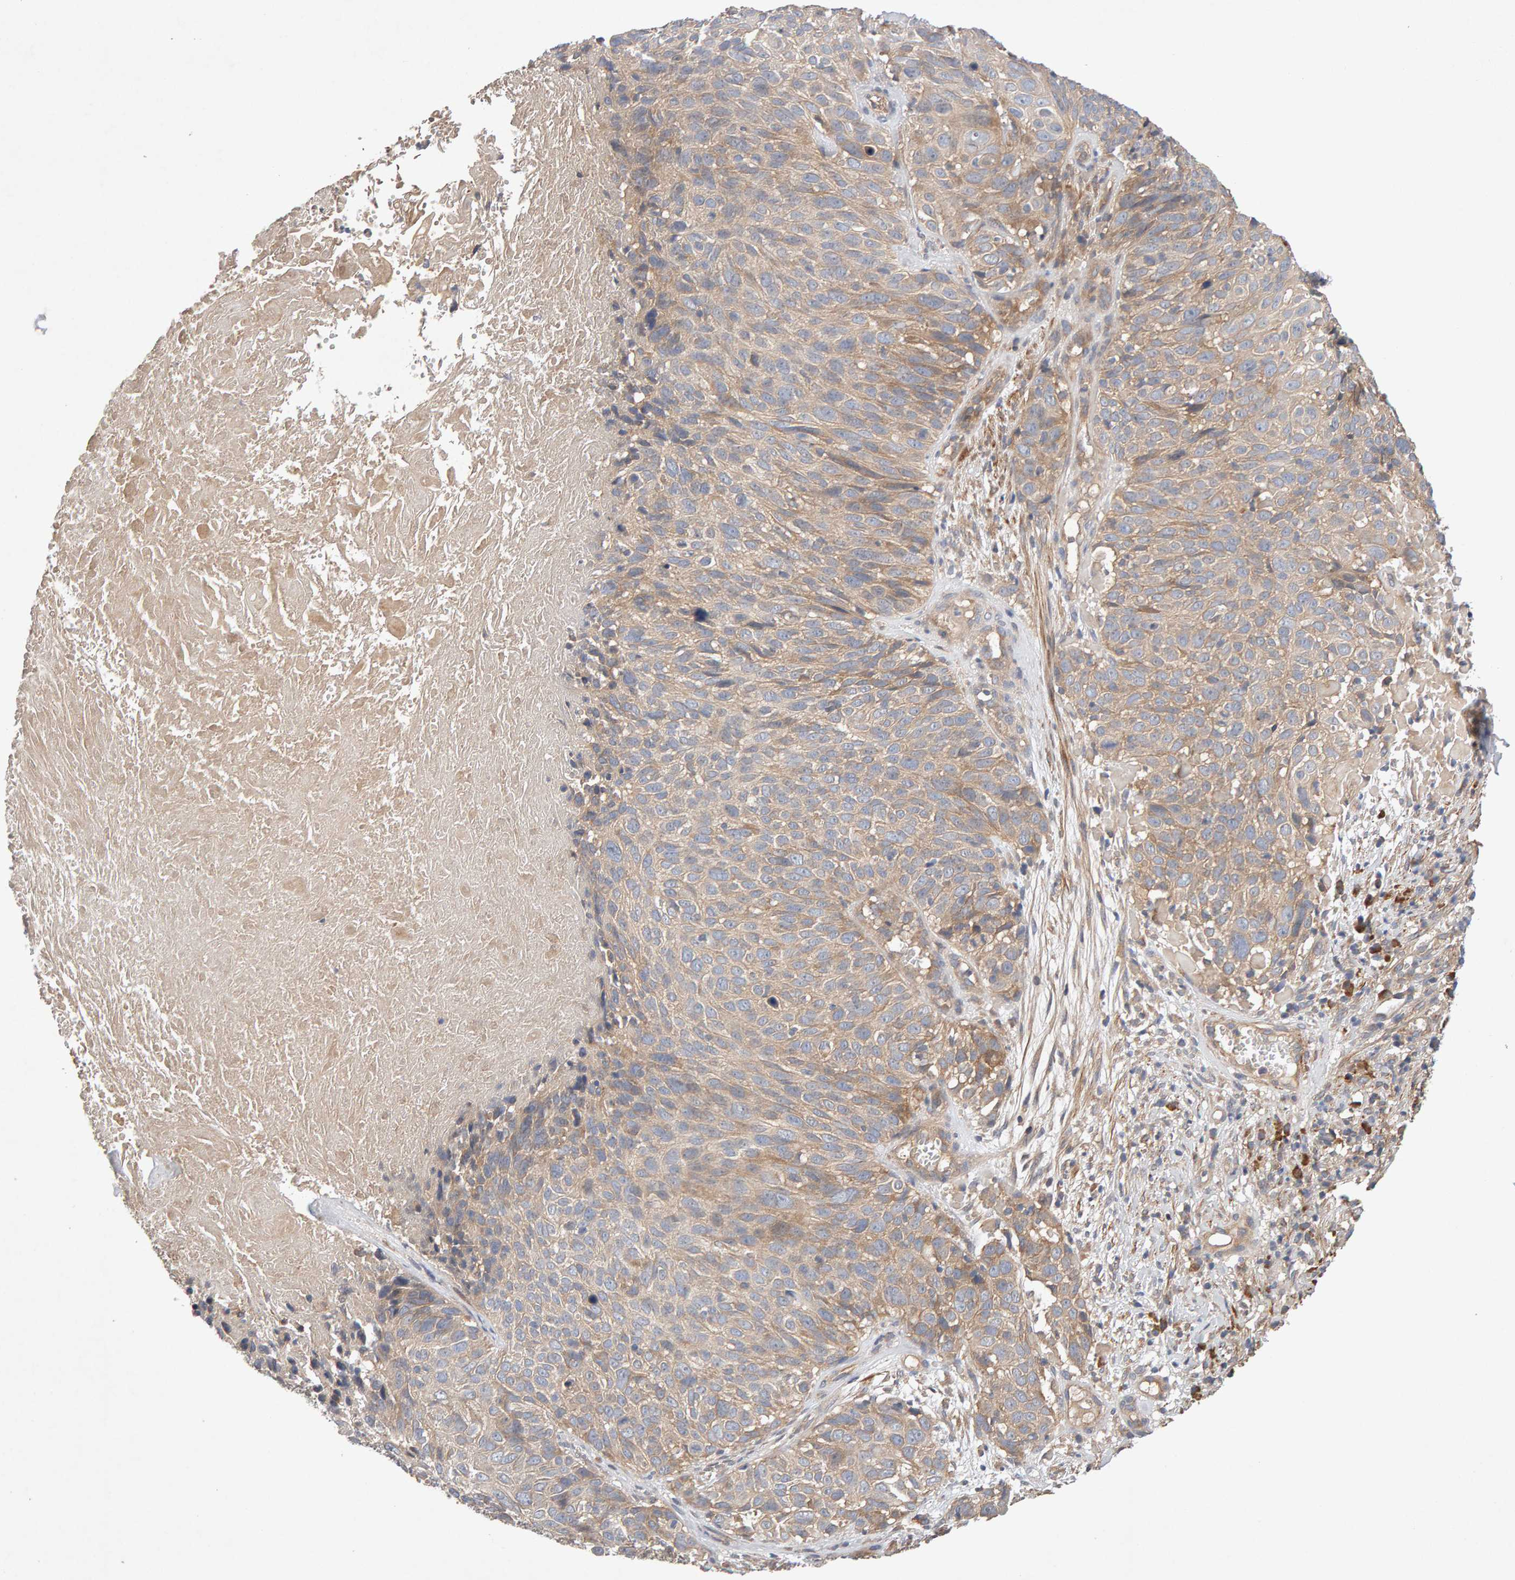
{"staining": {"intensity": "weak", "quantity": "25%-75%", "location": "cytoplasmic/membranous"}, "tissue": "cervical cancer", "cell_type": "Tumor cells", "image_type": "cancer", "snomed": [{"axis": "morphology", "description": "Squamous cell carcinoma, NOS"}, {"axis": "topography", "description": "Cervix"}], "caption": "Cervical cancer was stained to show a protein in brown. There is low levels of weak cytoplasmic/membranous positivity in about 25%-75% of tumor cells. Using DAB (3,3'-diaminobenzidine) (brown) and hematoxylin (blue) stains, captured at high magnification using brightfield microscopy.", "gene": "RNF19A", "patient": {"sex": "female", "age": 74}}